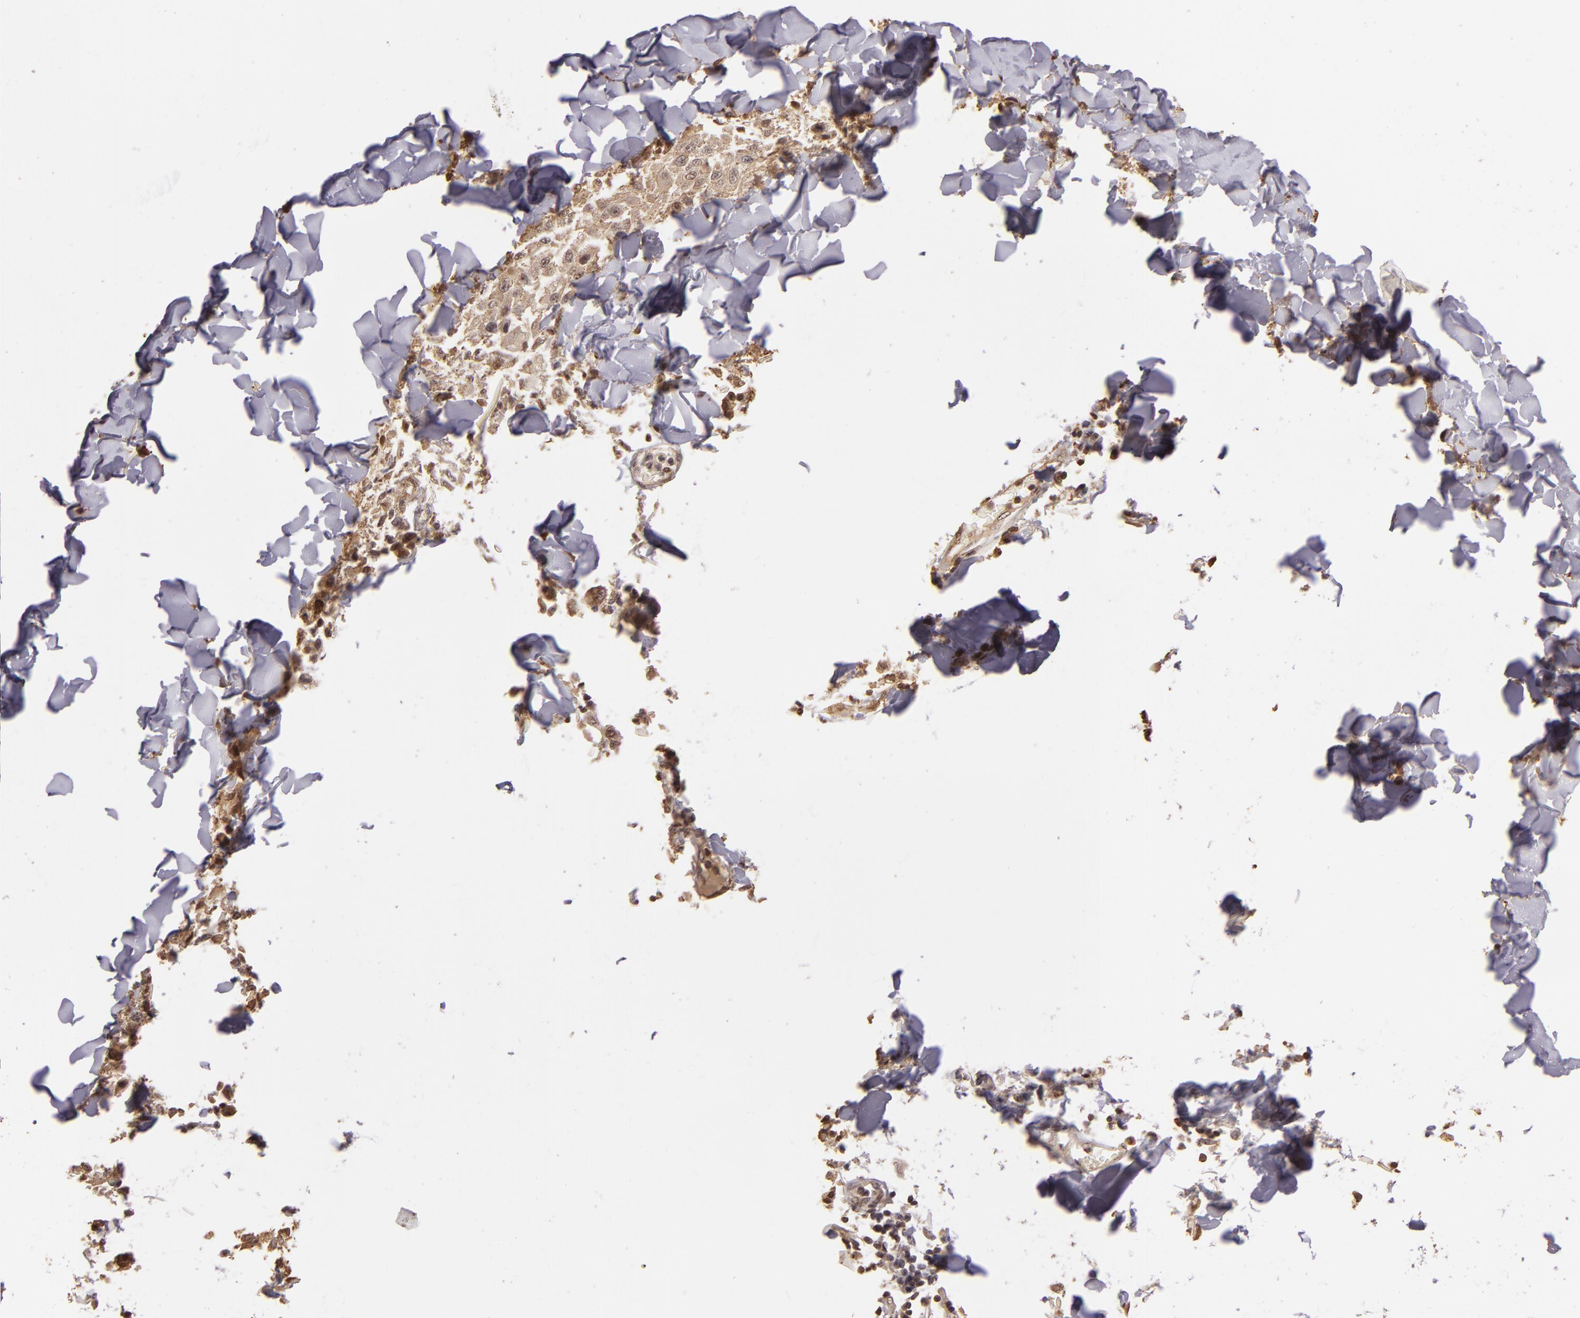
{"staining": {"intensity": "weak", "quantity": ">75%", "location": "cytoplasmic/membranous"}, "tissue": "melanoma", "cell_type": "Tumor cells", "image_type": "cancer", "snomed": [{"axis": "morphology", "description": "Malignant melanoma, NOS"}, {"axis": "topography", "description": "Skin"}], "caption": "Protein analysis of melanoma tissue shows weak cytoplasmic/membranous expression in about >75% of tumor cells.", "gene": "ARPC2", "patient": {"sex": "female", "age": 64}}